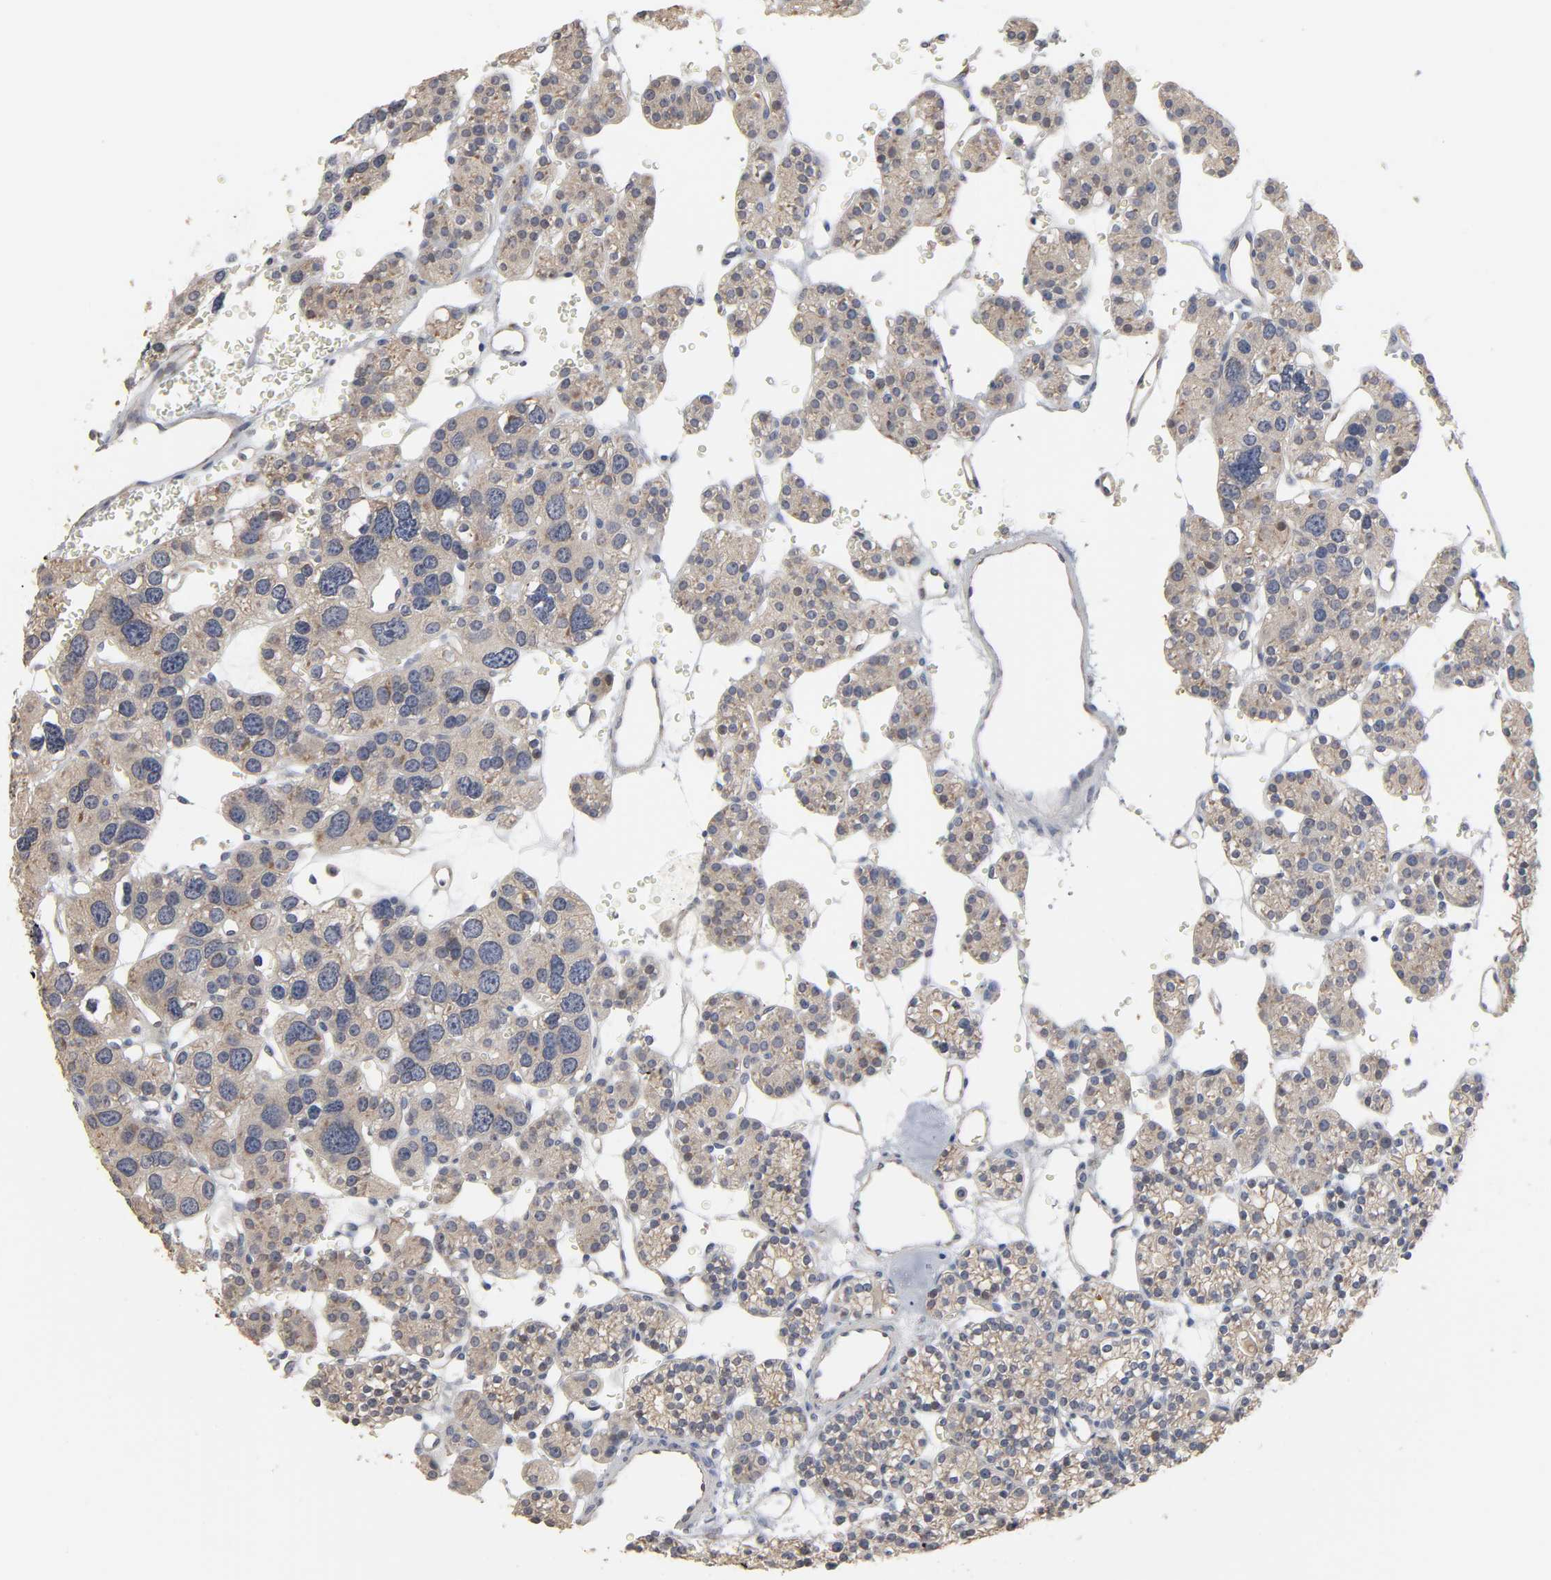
{"staining": {"intensity": "weak", "quantity": ">75%", "location": "cytoplasmic/membranous"}, "tissue": "parathyroid gland", "cell_type": "Glandular cells", "image_type": "normal", "snomed": [{"axis": "morphology", "description": "Normal tissue, NOS"}, {"axis": "topography", "description": "Parathyroid gland"}], "caption": "Immunohistochemistry of benign parathyroid gland displays low levels of weak cytoplasmic/membranous expression in approximately >75% of glandular cells.", "gene": "HDLBP", "patient": {"sex": "female", "age": 64}}